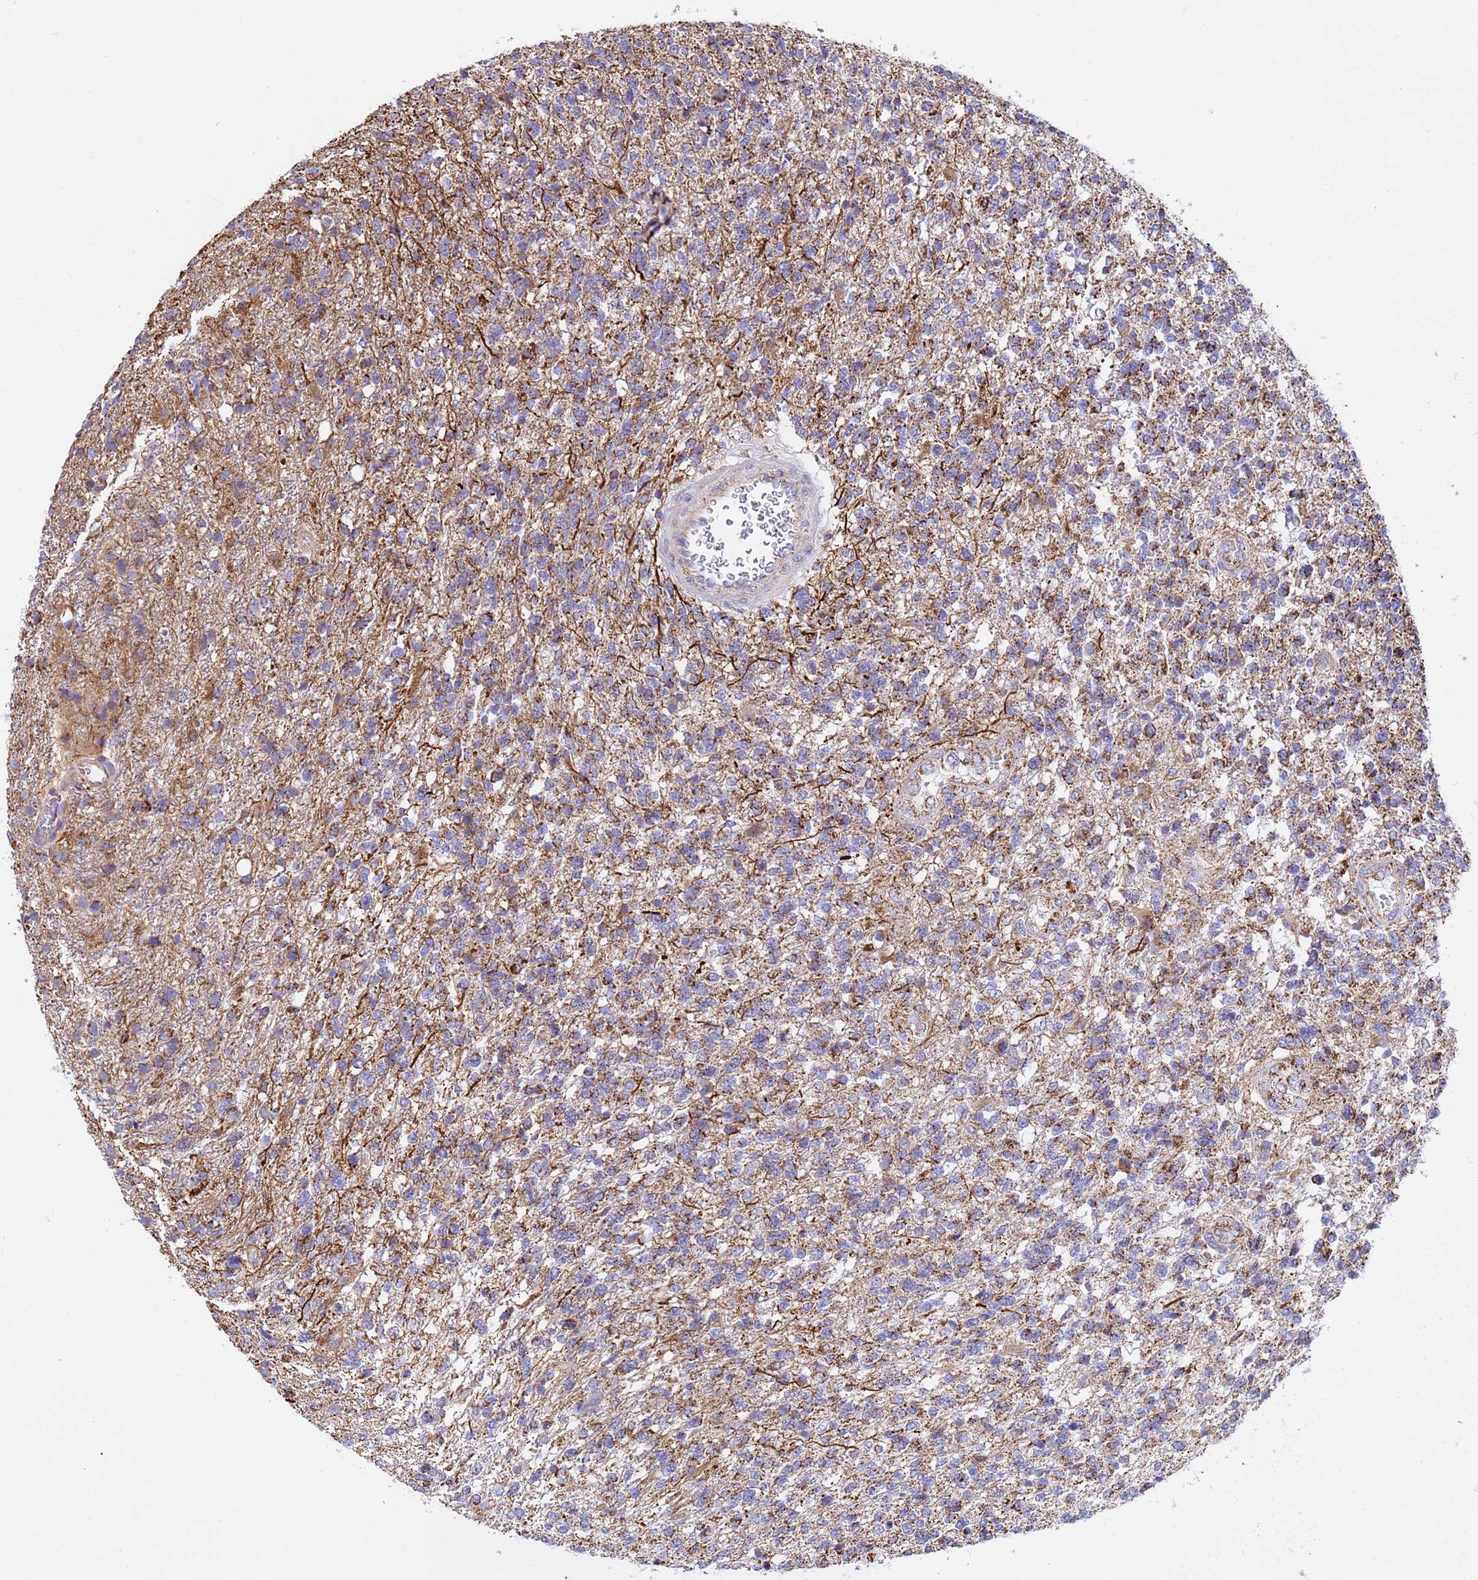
{"staining": {"intensity": "weak", "quantity": "25%-75%", "location": "cytoplasmic/membranous"}, "tissue": "glioma", "cell_type": "Tumor cells", "image_type": "cancer", "snomed": [{"axis": "morphology", "description": "Glioma, malignant, High grade"}, {"axis": "topography", "description": "Brain"}], "caption": "High-grade glioma (malignant) stained for a protein (brown) displays weak cytoplasmic/membranous positive staining in approximately 25%-75% of tumor cells.", "gene": "TUBGCP3", "patient": {"sex": "male", "age": 56}}